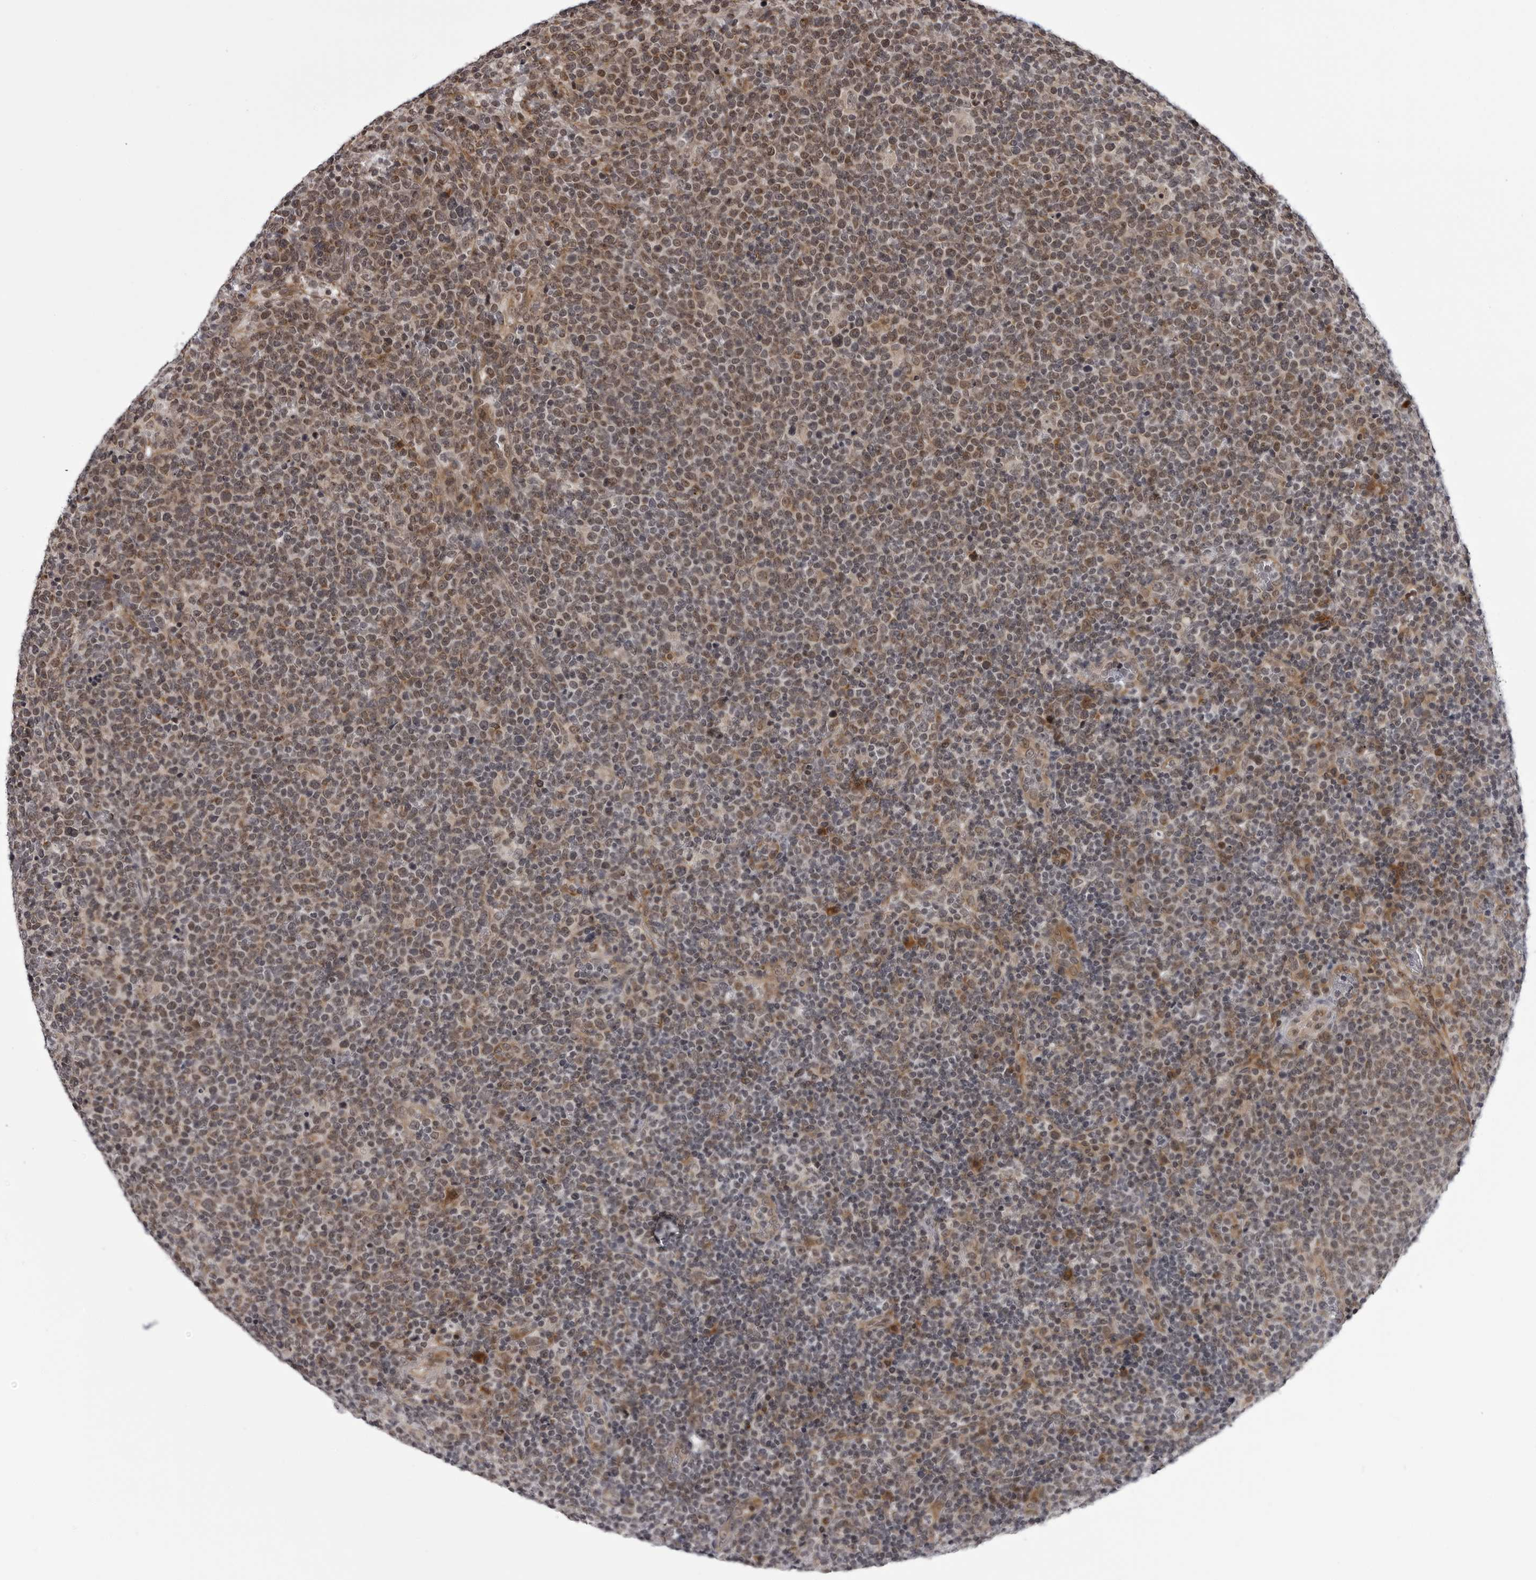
{"staining": {"intensity": "moderate", "quantity": "25%-75%", "location": "nuclear"}, "tissue": "lymphoma", "cell_type": "Tumor cells", "image_type": "cancer", "snomed": [{"axis": "morphology", "description": "Malignant lymphoma, non-Hodgkin's type, High grade"}, {"axis": "topography", "description": "Lymph node"}], "caption": "Immunohistochemical staining of human high-grade malignant lymphoma, non-Hodgkin's type reveals moderate nuclear protein staining in approximately 25%-75% of tumor cells.", "gene": "GCSAML", "patient": {"sex": "male", "age": 61}}